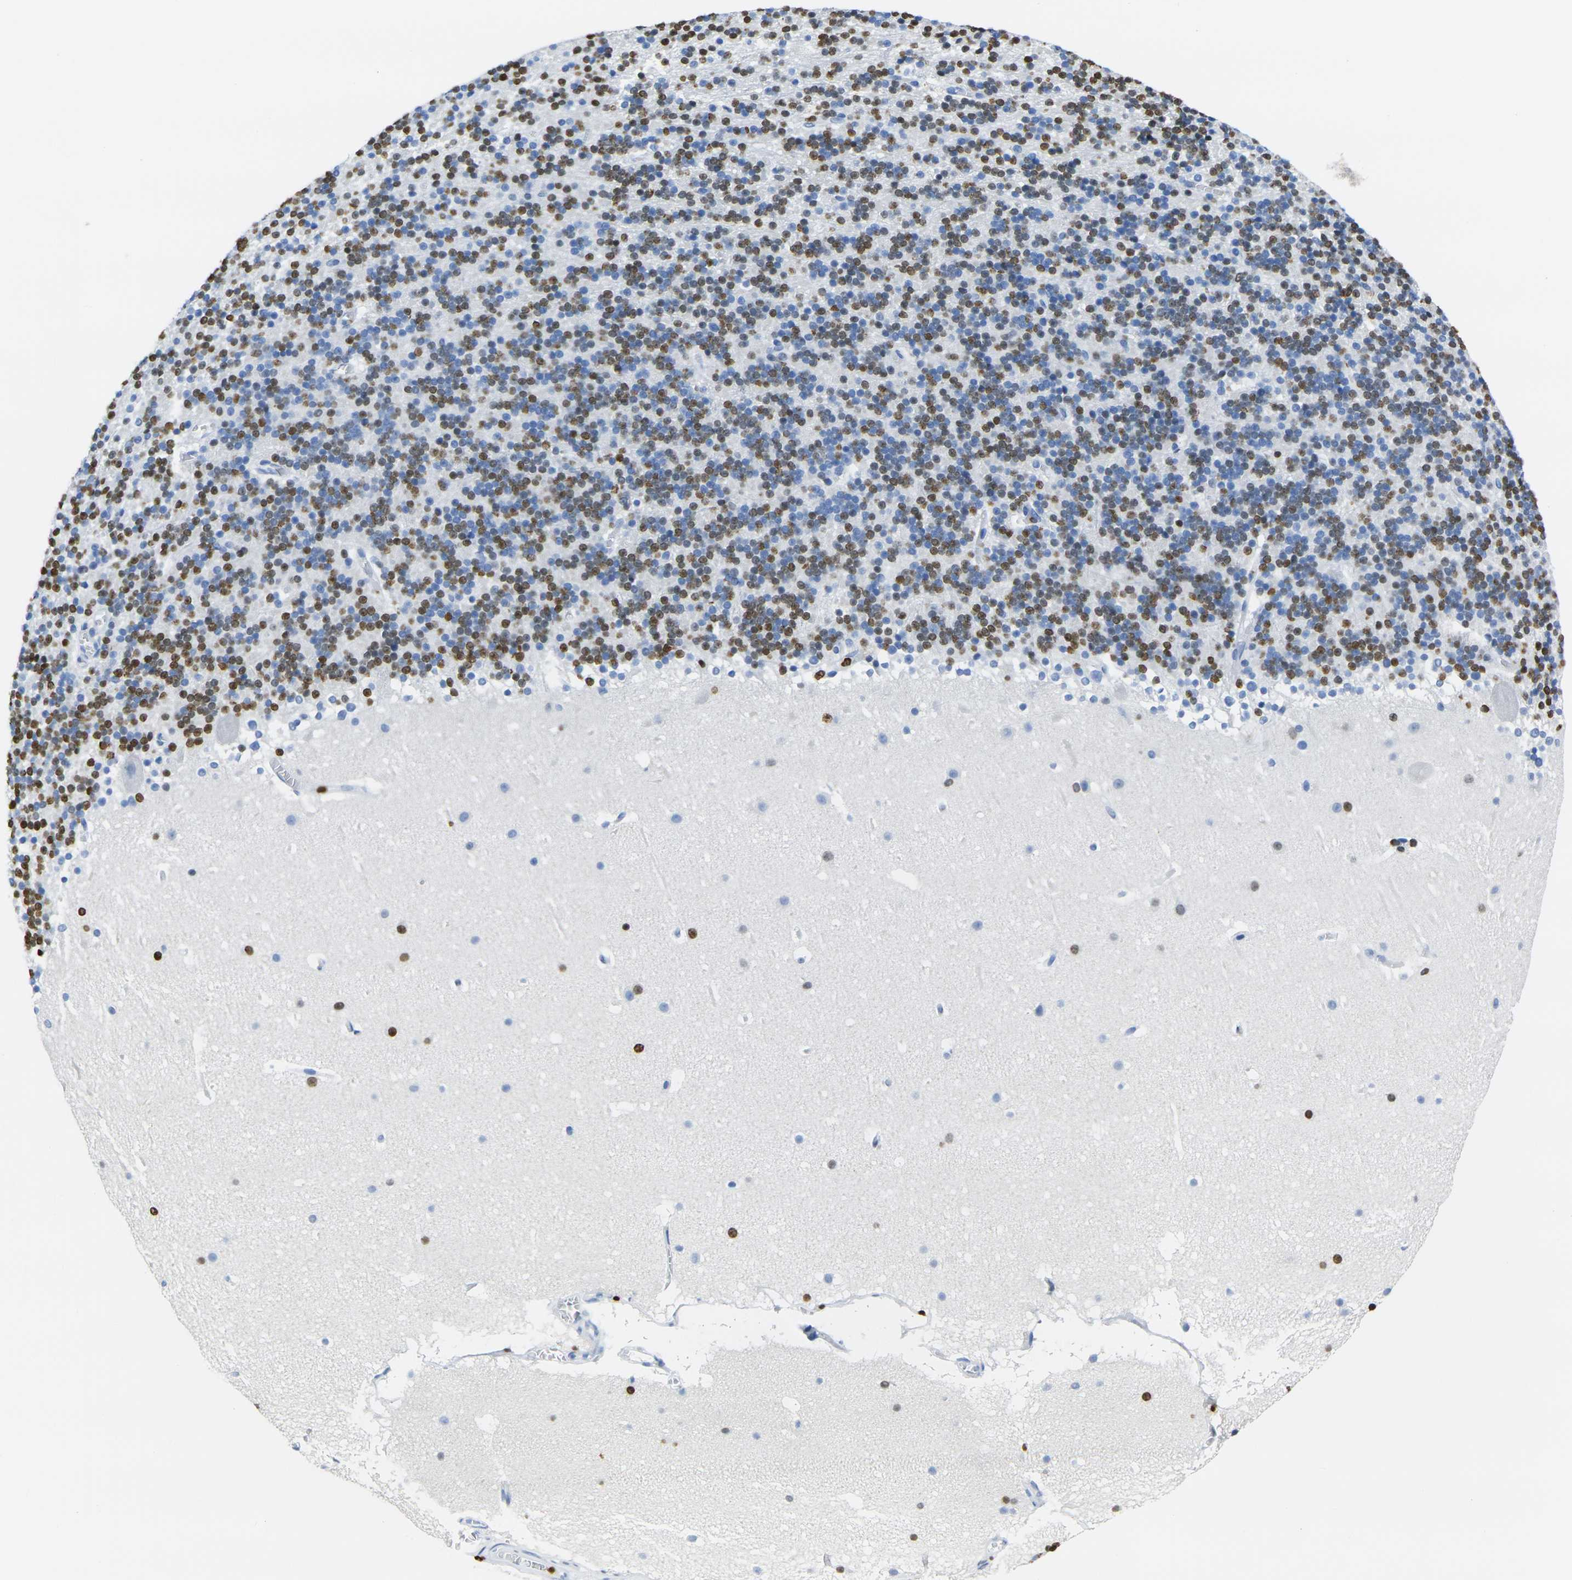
{"staining": {"intensity": "strong", "quantity": "25%-75%", "location": "nuclear"}, "tissue": "cerebellum", "cell_type": "Cells in granular layer", "image_type": "normal", "snomed": [{"axis": "morphology", "description": "Normal tissue, NOS"}, {"axis": "topography", "description": "Cerebellum"}], "caption": "Cerebellum stained with immunohistochemistry (IHC) demonstrates strong nuclear positivity in approximately 25%-75% of cells in granular layer. The staining is performed using DAB brown chromogen to label protein expression. The nuclei are counter-stained blue using hematoxylin.", "gene": "DRAXIN", "patient": {"sex": "male", "age": 45}}